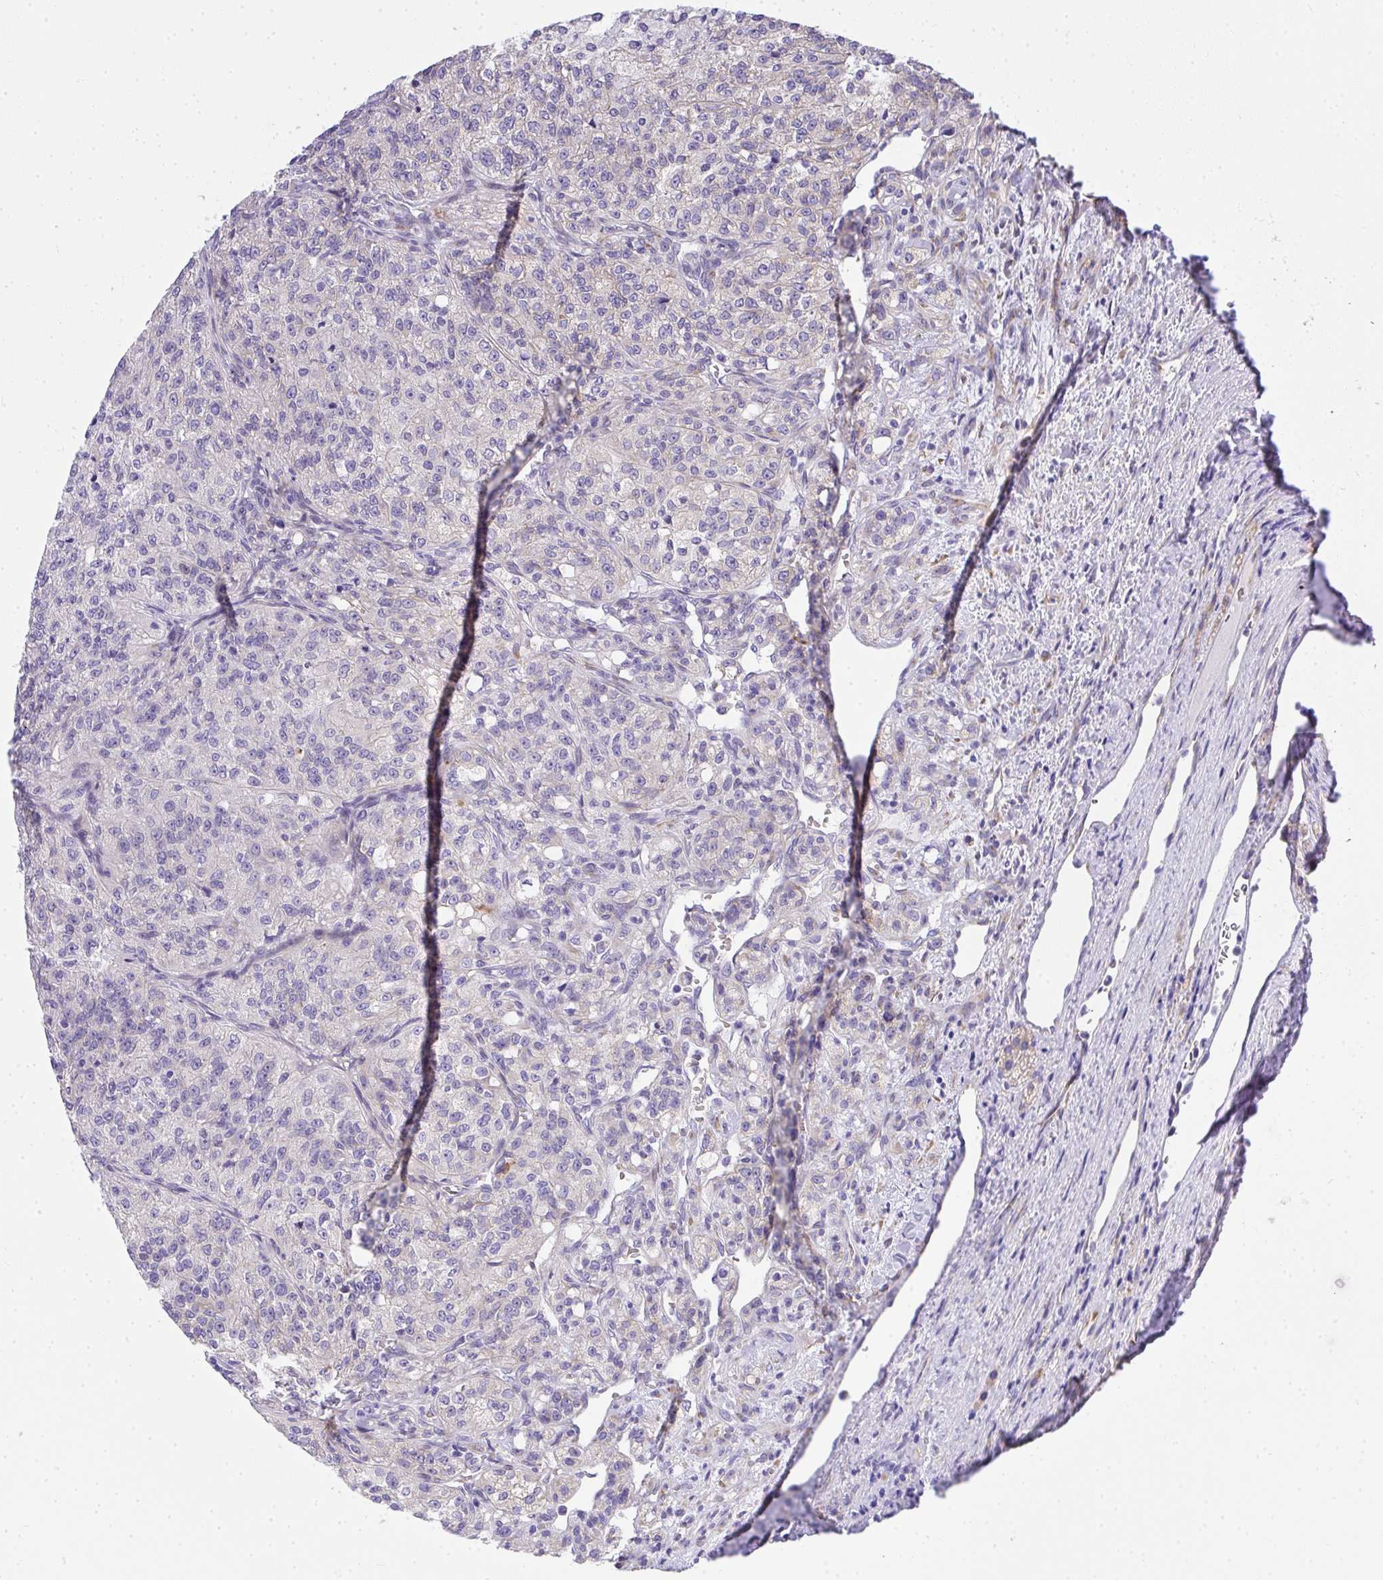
{"staining": {"intensity": "negative", "quantity": "none", "location": "none"}, "tissue": "renal cancer", "cell_type": "Tumor cells", "image_type": "cancer", "snomed": [{"axis": "morphology", "description": "Adenocarcinoma, NOS"}, {"axis": "topography", "description": "Kidney"}], "caption": "A high-resolution photomicrograph shows IHC staining of renal cancer, which demonstrates no significant positivity in tumor cells.", "gene": "ADRA2C", "patient": {"sex": "female", "age": 63}}